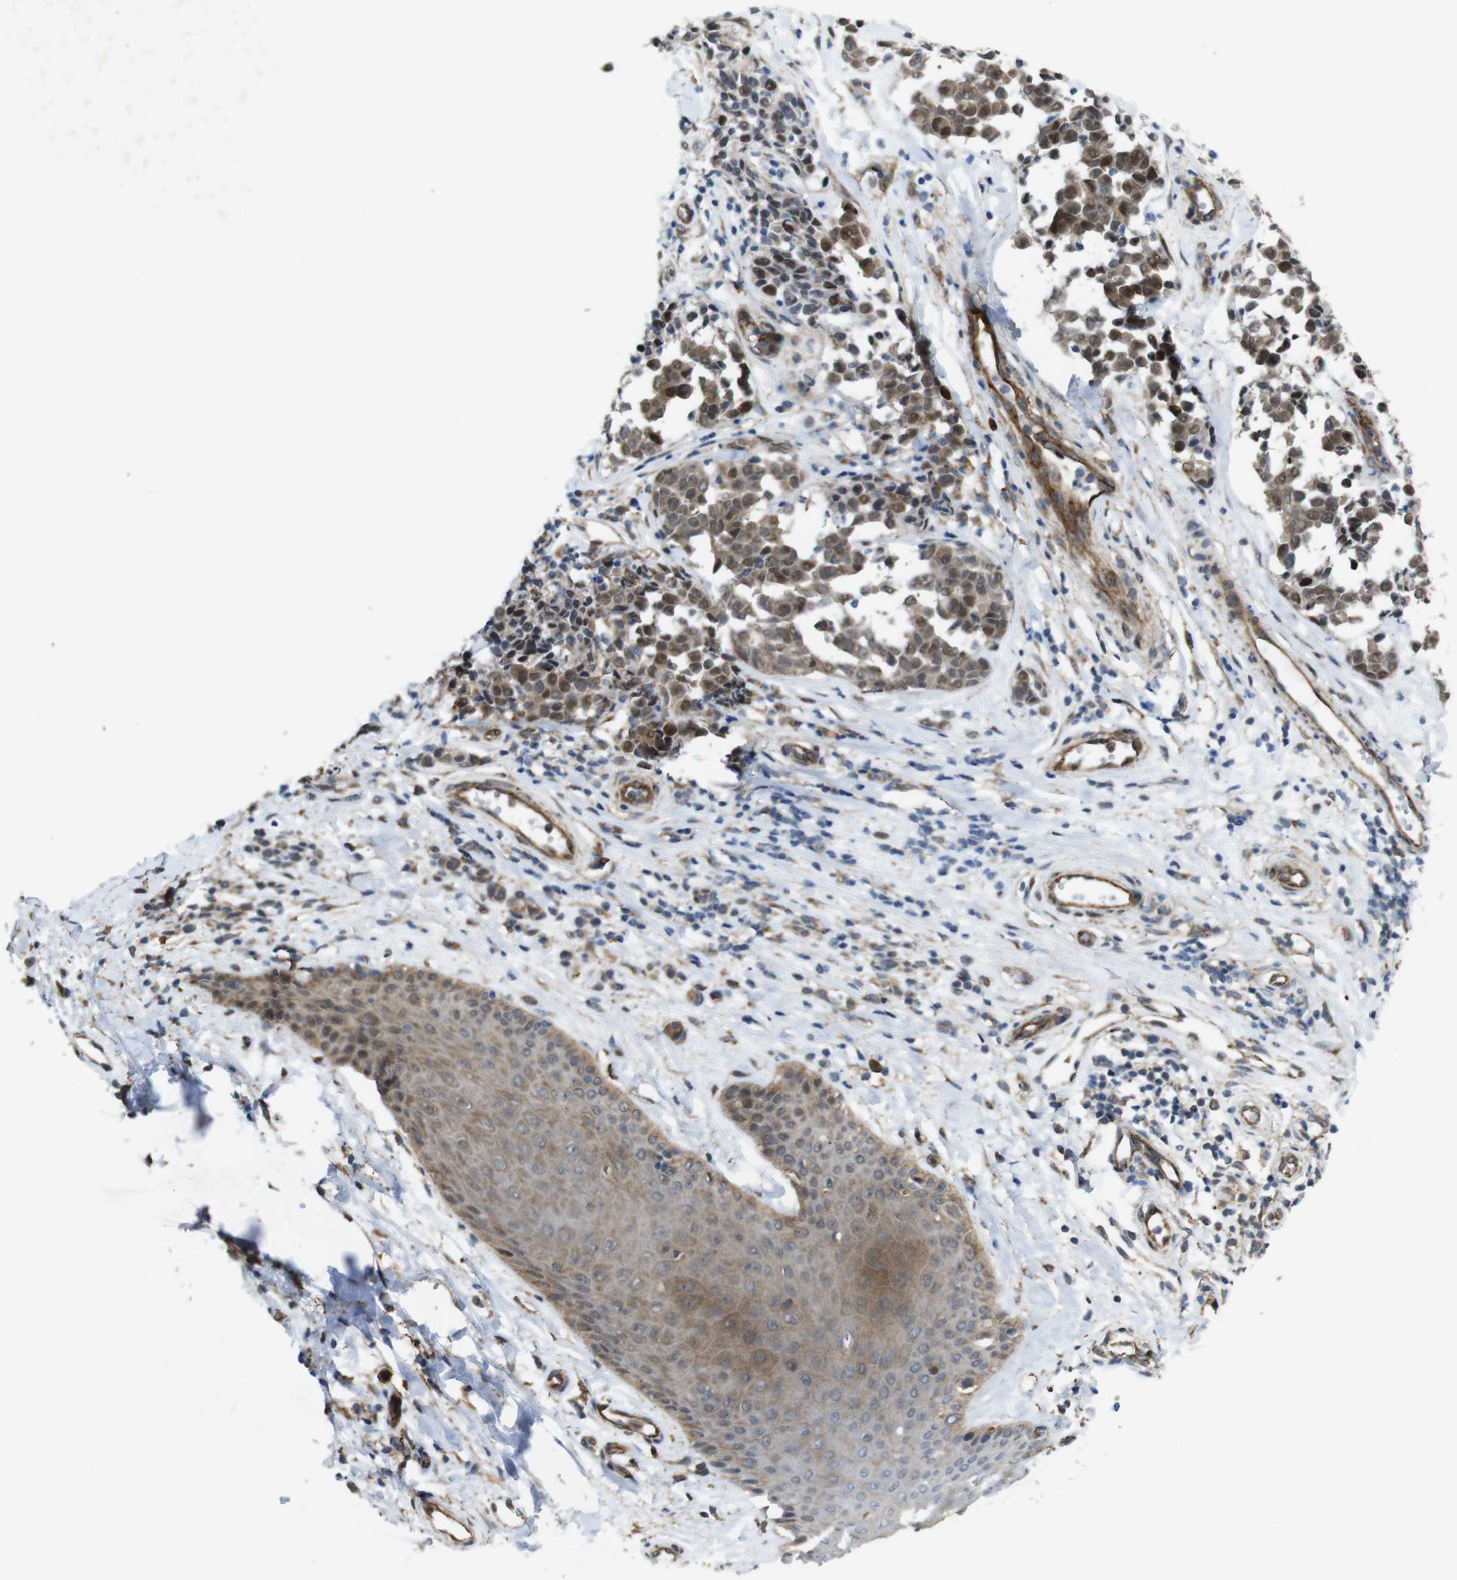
{"staining": {"intensity": "moderate", "quantity": ">75%", "location": "cytoplasmic/membranous,nuclear"}, "tissue": "melanoma", "cell_type": "Tumor cells", "image_type": "cancer", "snomed": [{"axis": "morphology", "description": "Malignant melanoma, NOS"}, {"axis": "topography", "description": "Skin"}], "caption": "Melanoma stained with DAB immunohistochemistry reveals medium levels of moderate cytoplasmic/membranous and nuclear staining in approximately >75% of tumor cells. (Stains: DAB in brown, nuclei in blue, Microscopy: brightfield microscopy at high magnification).", "gene": "PTGER4", "patient": {"sex": "female", "age": 64}}